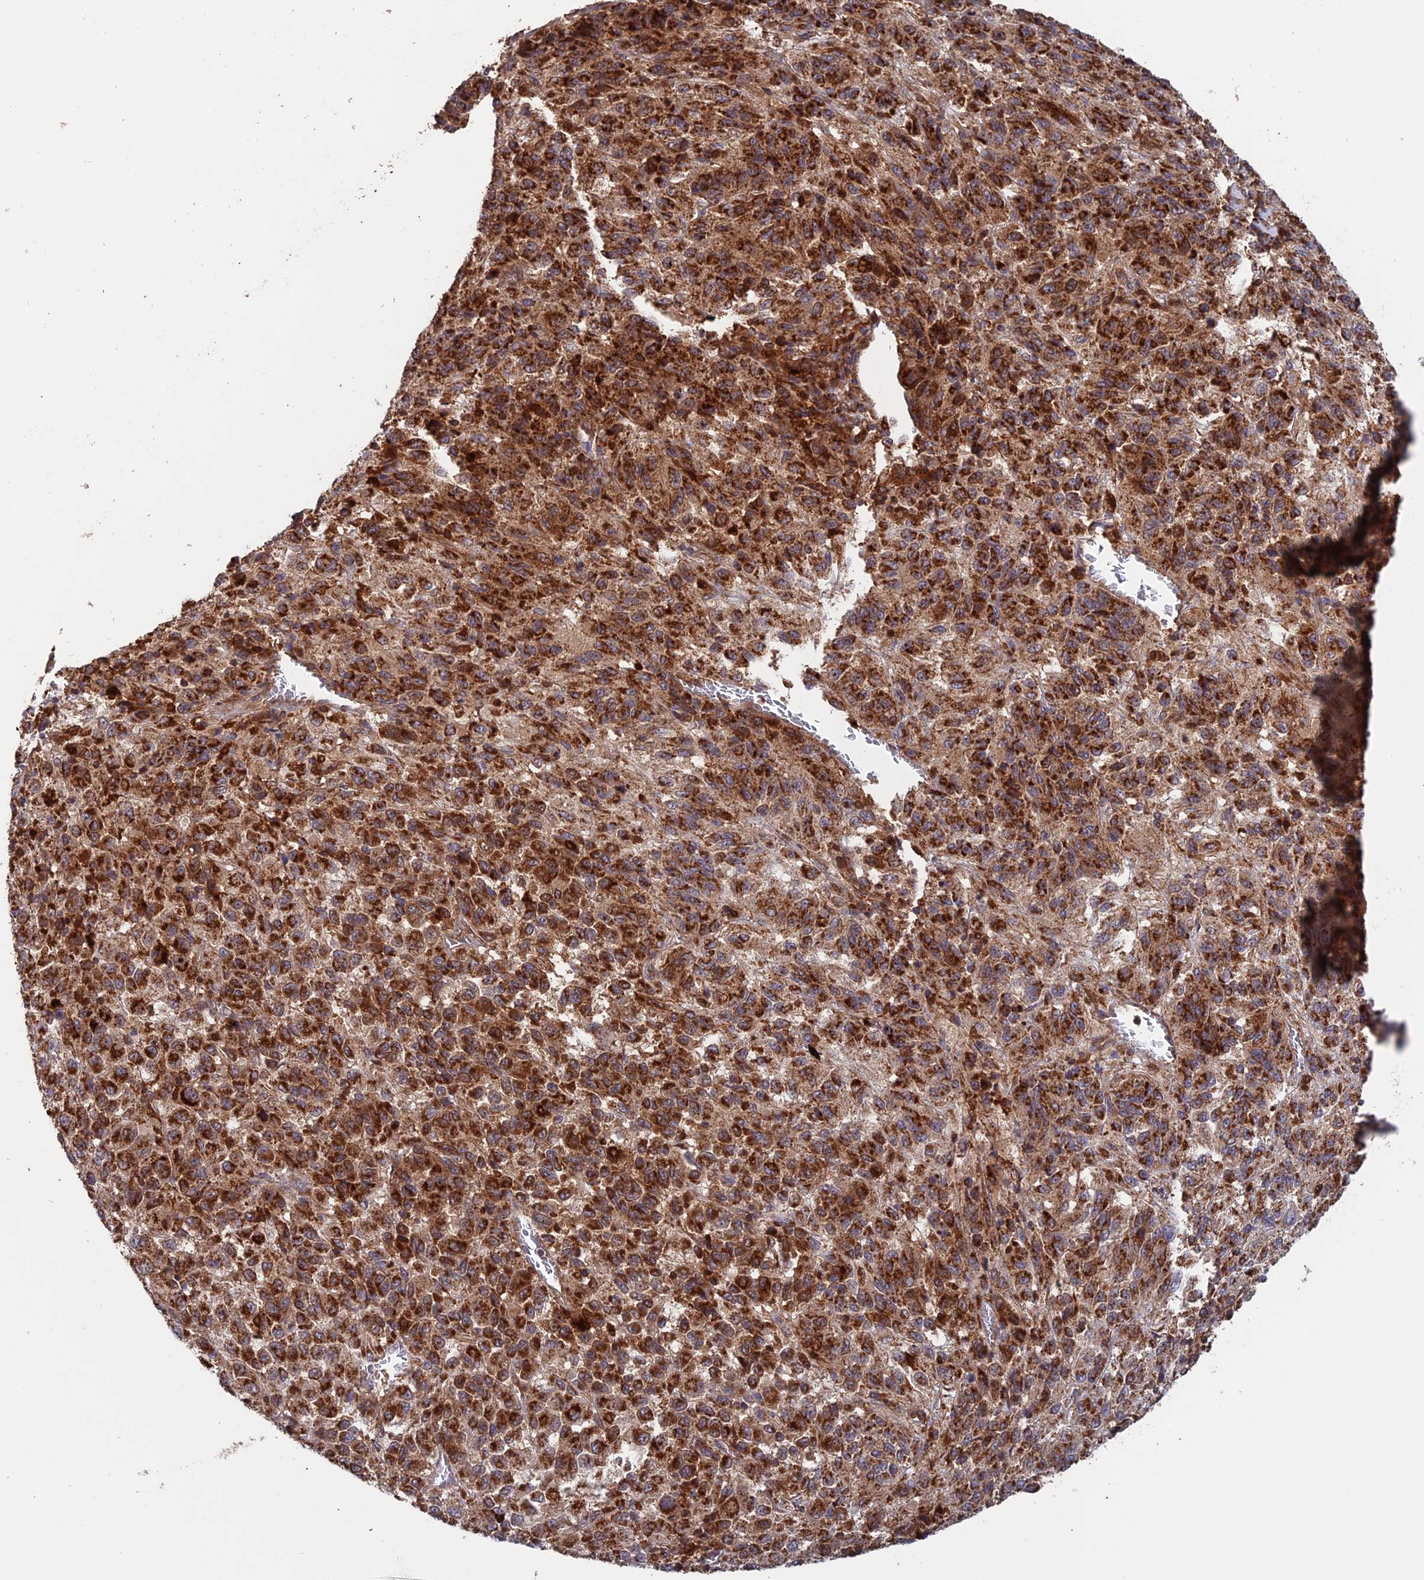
{"staining": {"intensity": "strong", "quantity": ">75%", "location": "cytoplasmic/membranous"}, "tissue": "melanoma", "cell_type": "Tumor cells", "image_type": "cancer", "snomed": [{"axis": "morphology", "description": "Malignant melanoma, Metastatic site"}, {"axis": "topography", "description": "Lung"}], "caption": "Protein expression by immunohistochemistry (IHC) reveals strong cytoplasmic/membranous staining in approximately >75% of tumor cells in malignant melanoma (metastatic site).", "gene": "DTYMK", "patient": {"sex": "male", "age": 64}}